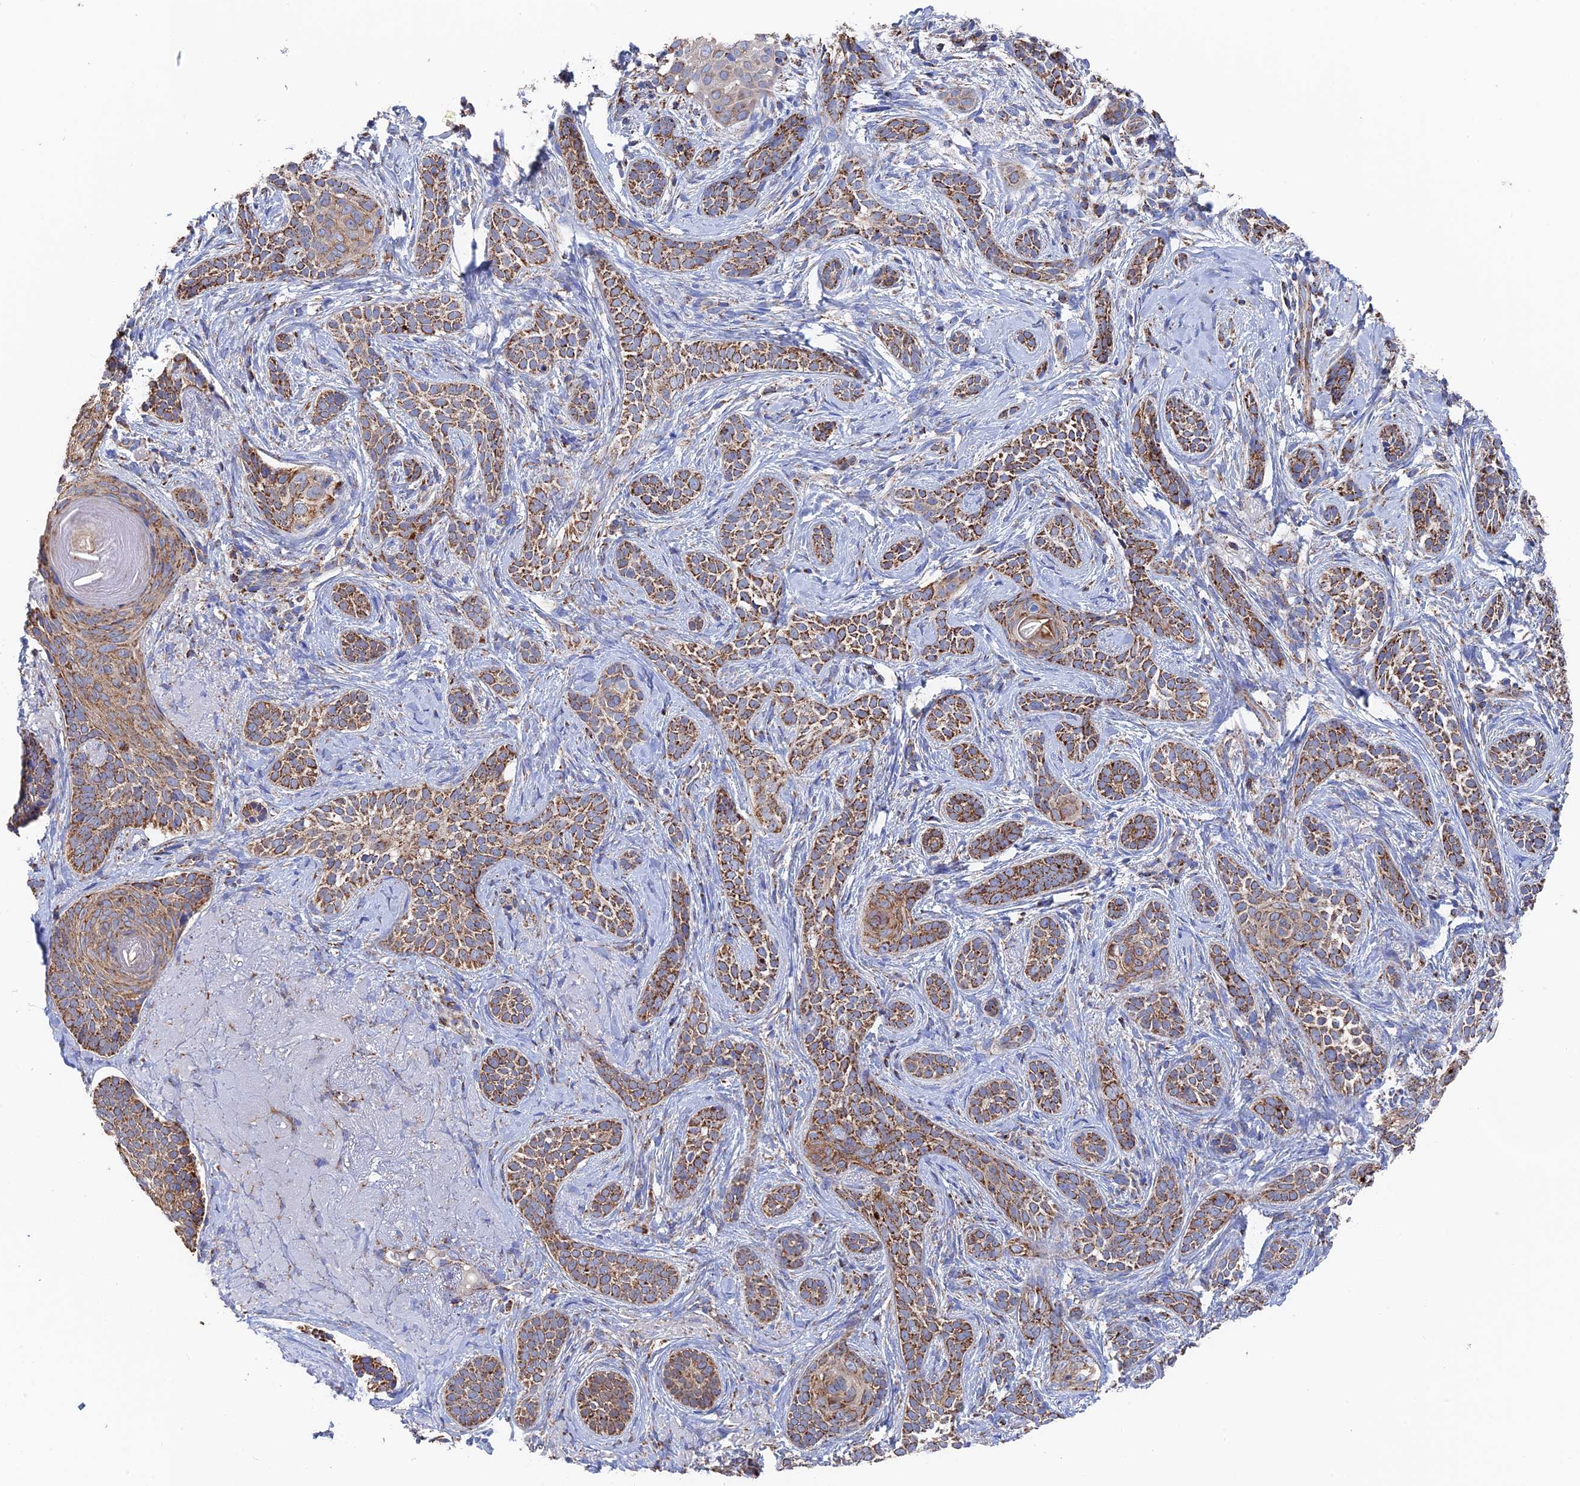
{"staining": {"intensity": "moderate", "quantity": ">75%", "location": "cytoplasmic/membranous"}, "tissue": "skin cancer", "cell_type": "Tumor cells", "image_type": "cancer", "snomed": [{"axis": "morphology", "description": "Basal cell carcinoma"}, {"axis": "topography", "description": "Skin"}], "caption": "Human skin cancer (basal cell carcinoma) stained for a protein (brown) demonstrates moderate cytoplasmic/membranous positive staining in about >75% of tumor cells.", "gene": "HAUS8", "patient": {"sex": "male", "age": 71}}